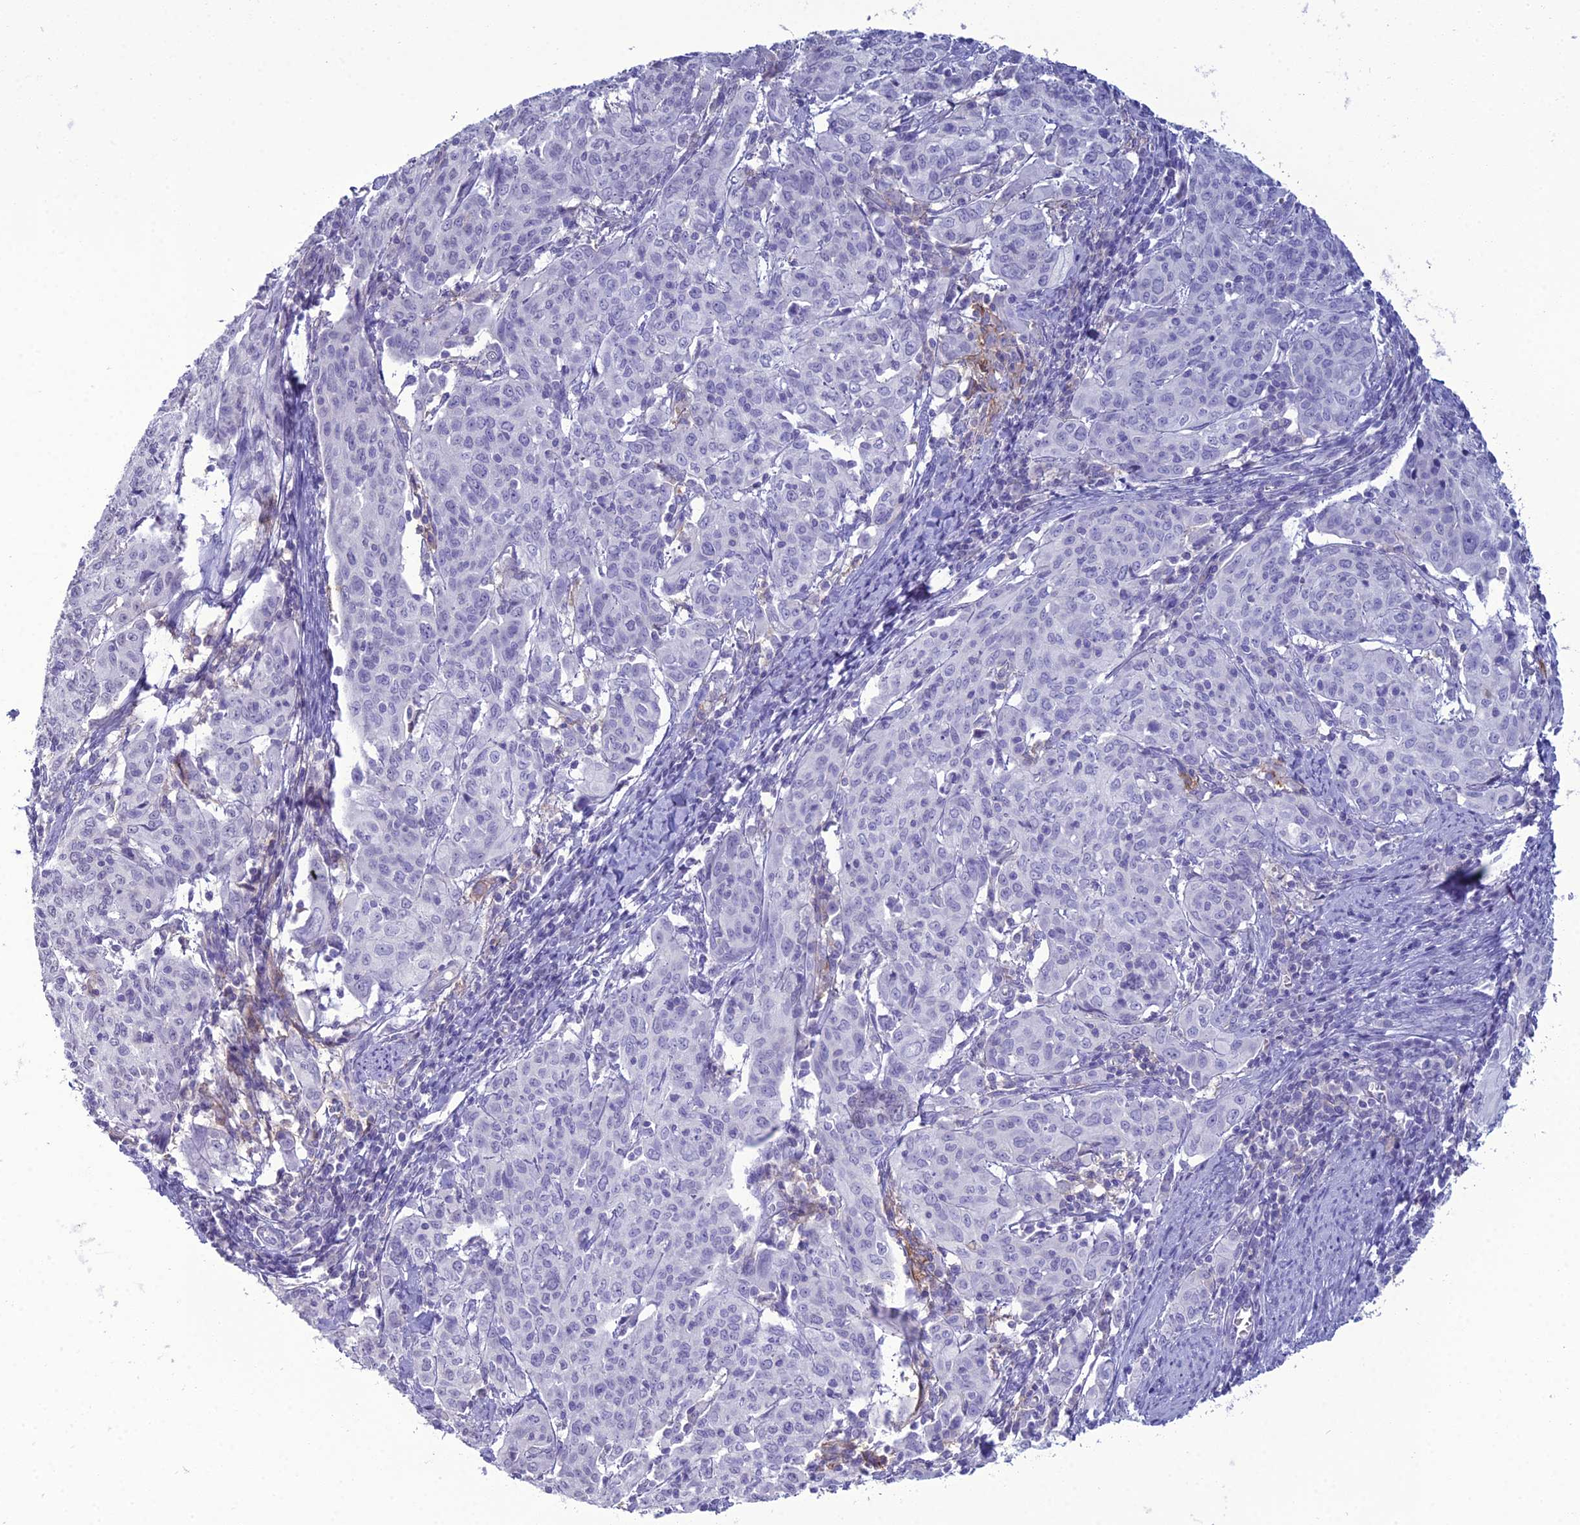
{"staining": {"intensity": "negative", "quantity": "none", "location": "none"}, "tissue": "cervical cancer", "cell_type": "Tumor cells", "image_type": "cancer", "snomed": [{"axis": "morphology", "description": "Squamous cell carcinoma, NOS"}, {"axis": "topography", "description": "Cervix"}], "caption": "Image shows no protein staining in tumor cells of cervical cancer tissue. (DAB immunohistochemistry (IHC) visualized using brightfield microscopy, high magnification).", "gene": "ACE", "patient": {"sex": "female", "age": 67}}